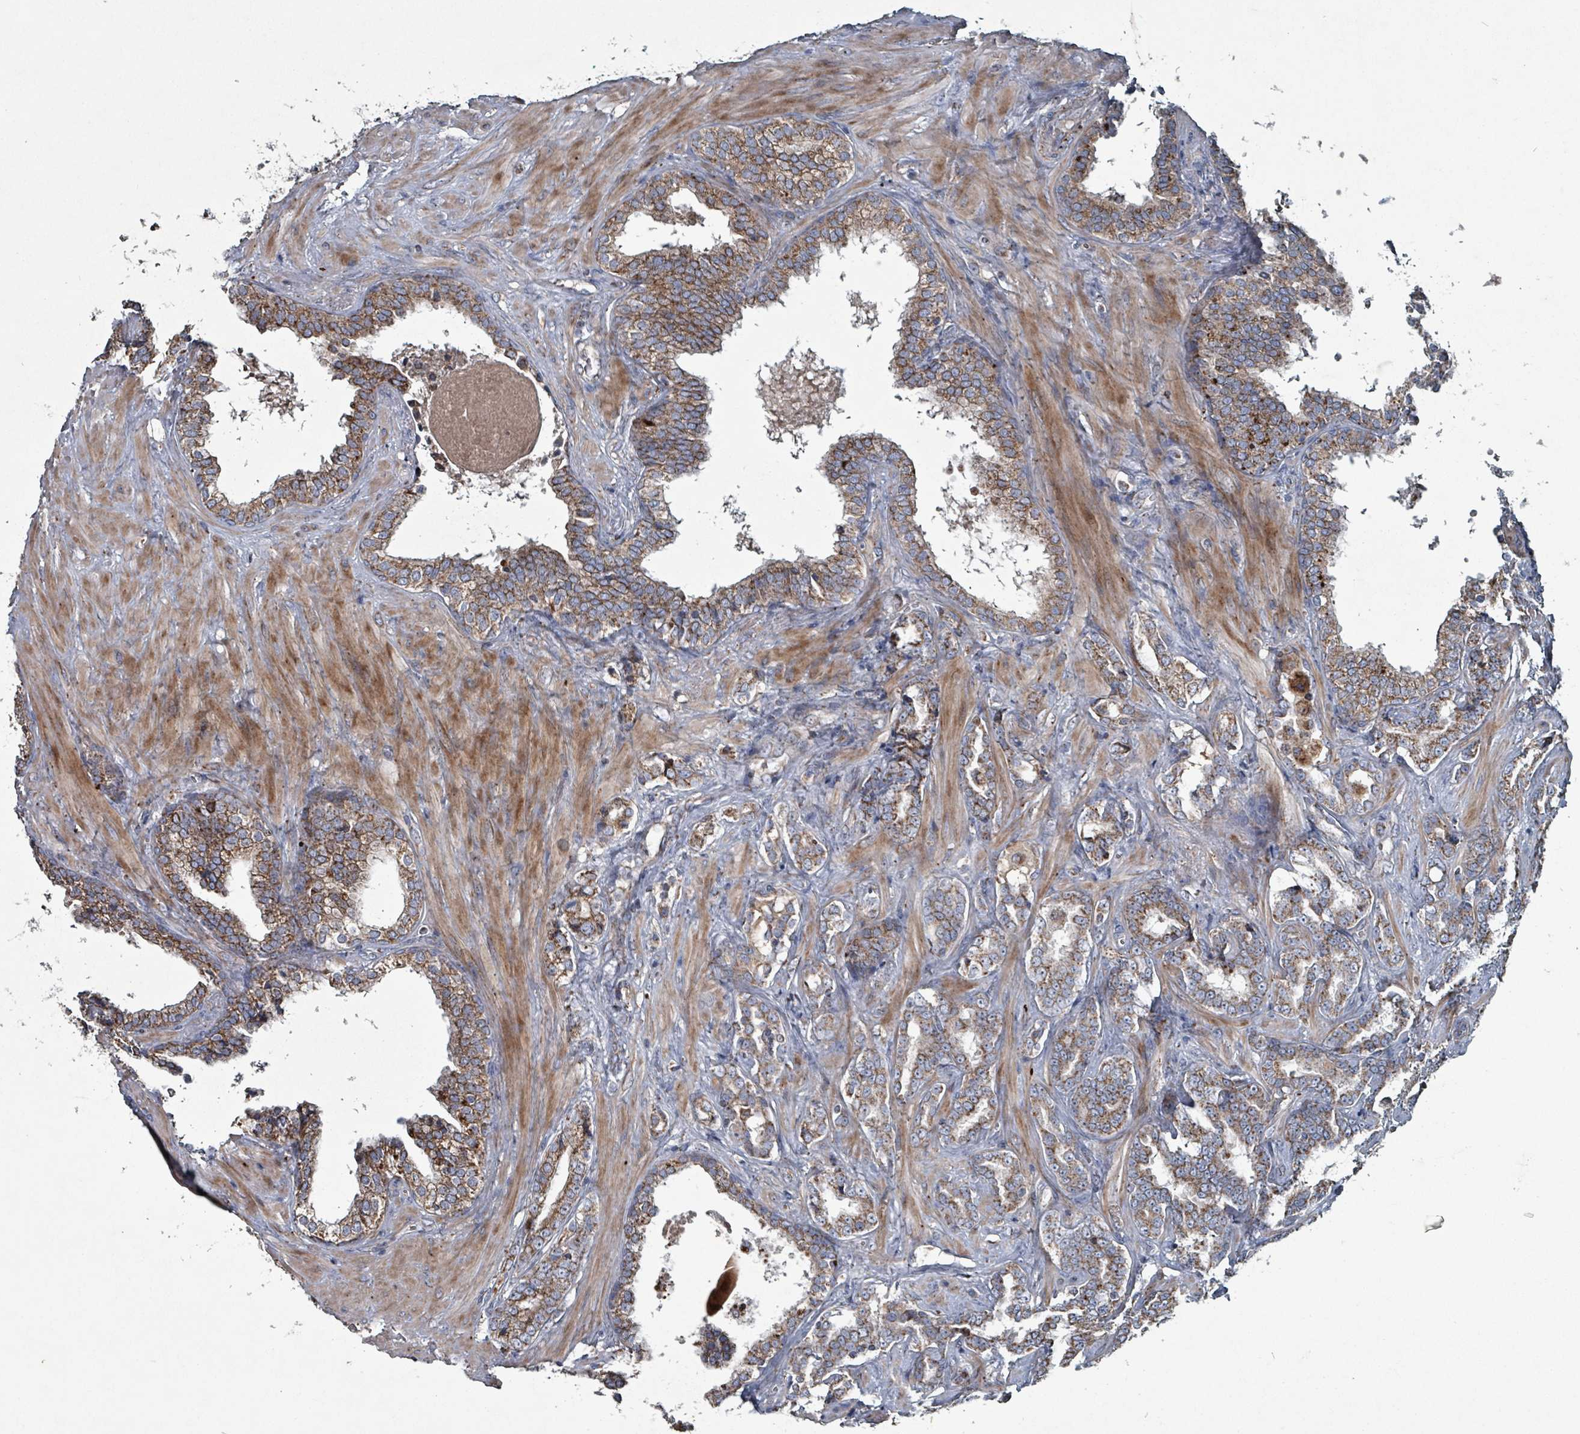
{"staining": {"intensity": "moderate", "quantity": ">75%", "location": "cytoplasmic/membranous"}, "tissue": "prostate cancer", "cell_type": "Tumor cells", "image_type": "cancer", "snomed": [{"axis": "morphology", "description": "Adenocarcinoma, High grade"}, {"axis": "topography", "description": "Prostate and seminal vesicle, NOS"}], "caption": "Immunohistochemical staining of prostate cancer (adenocarcinoma (high-grade)) reveals medium levels of moderate cytoplasmic/membranous expression in about >75% of tumor cells. The protein is stained brown, and the nuclei are stained in blue (DAB IHC with brightfield microscopy, high magnification).", "gene": "ABHD18", "patient": {"sex": "male", "age": 67}}